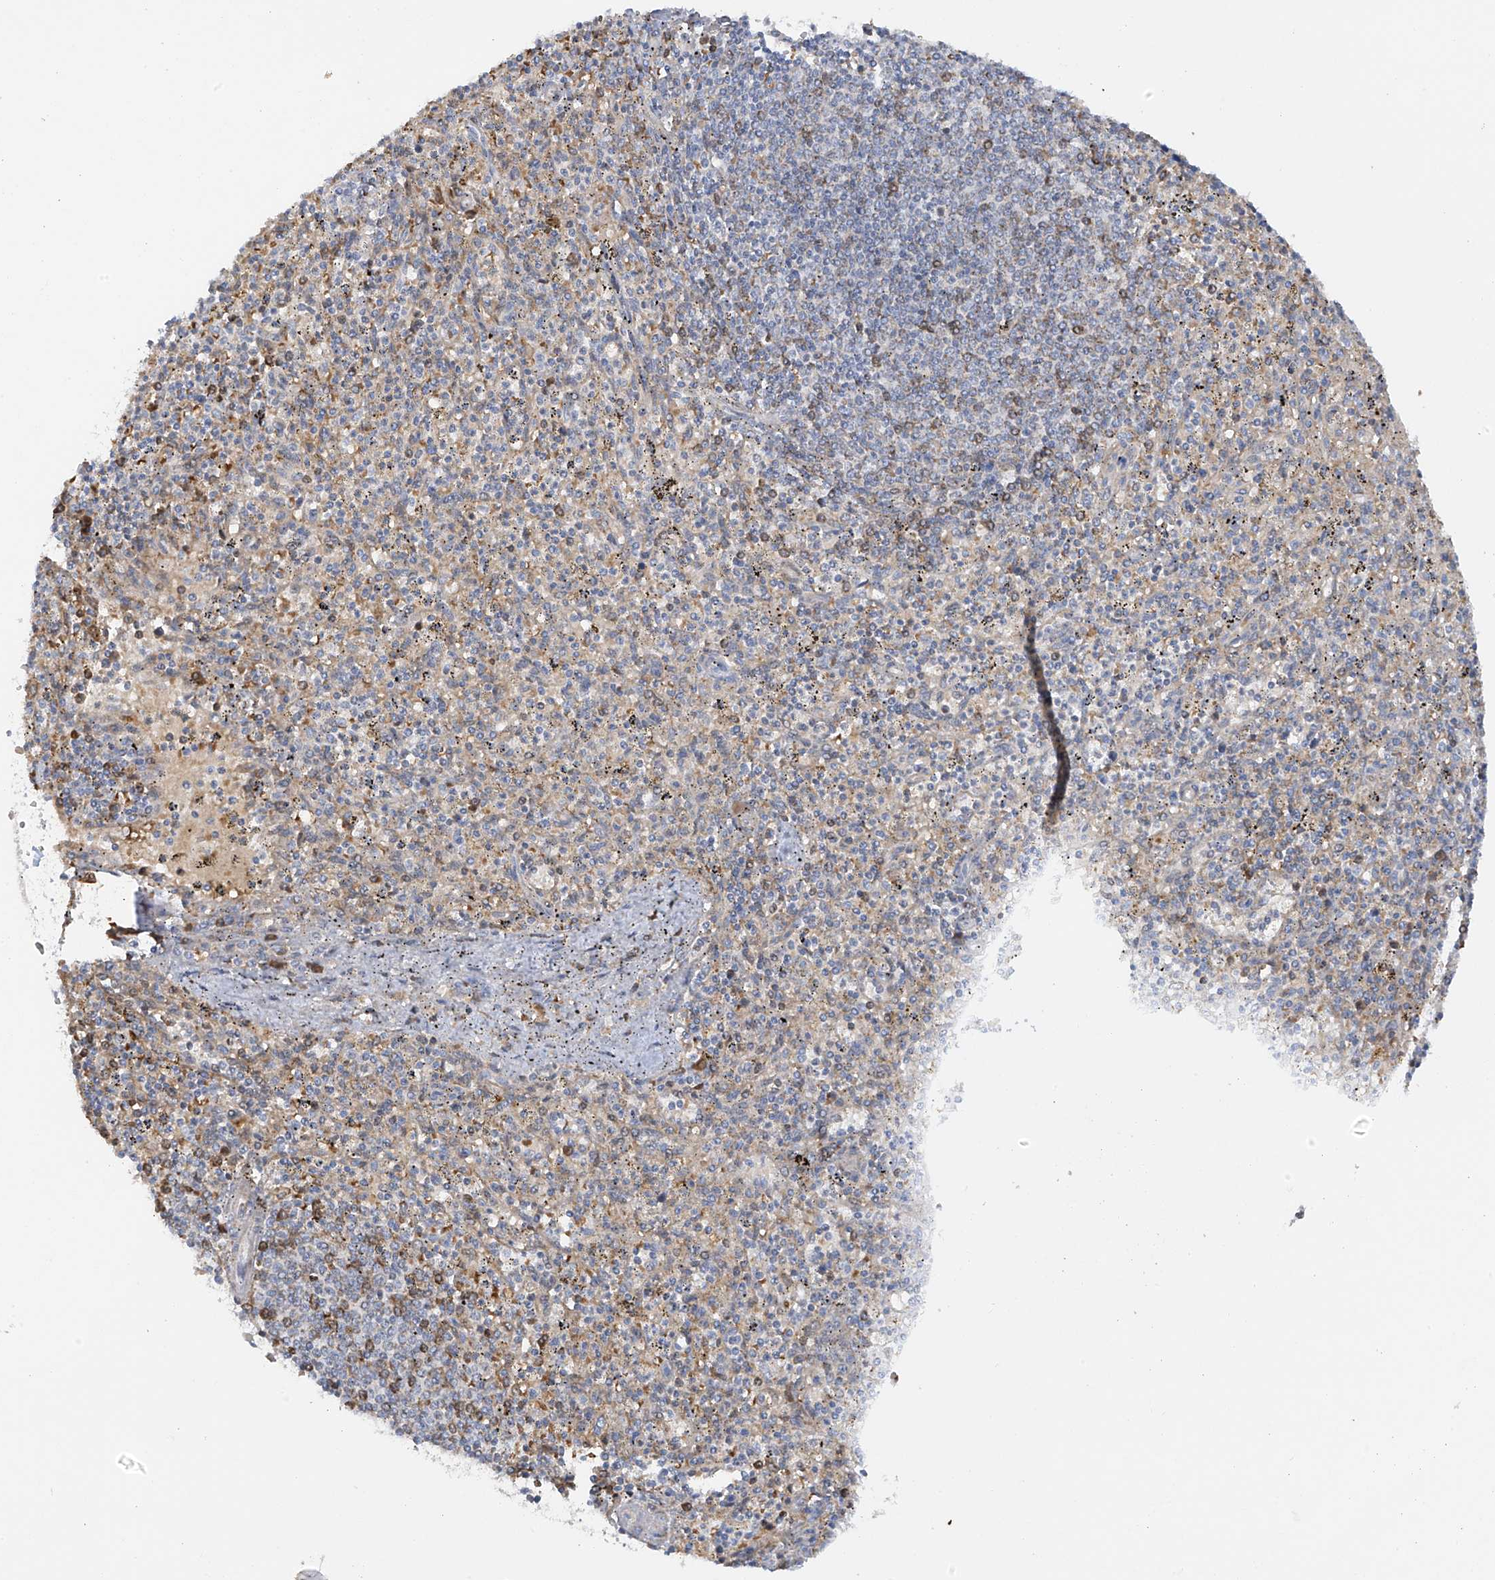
{"staining": {"intensity": "moderate", "quantity": "<25%", "location": "cytoplasmic/membranous"}, "tissue": "spleen", "cell_type": "Cells in red pulp", "image_type": "normal", "snomed": [{"axis": "morphology", "description": "Normal tissue, NOS"}, {"axis": "topography", "description": "Spleen"}], "caption": "Immunohistochemistry micrograph of unremarkable human spleen stained for a protein (brown), which shows low levels of moderate cytoplasmic/membranous expression in approximately <25% of cells in red pulp.", "gene": "METTL18", "patient": {"sex": "male", "age": 72}}